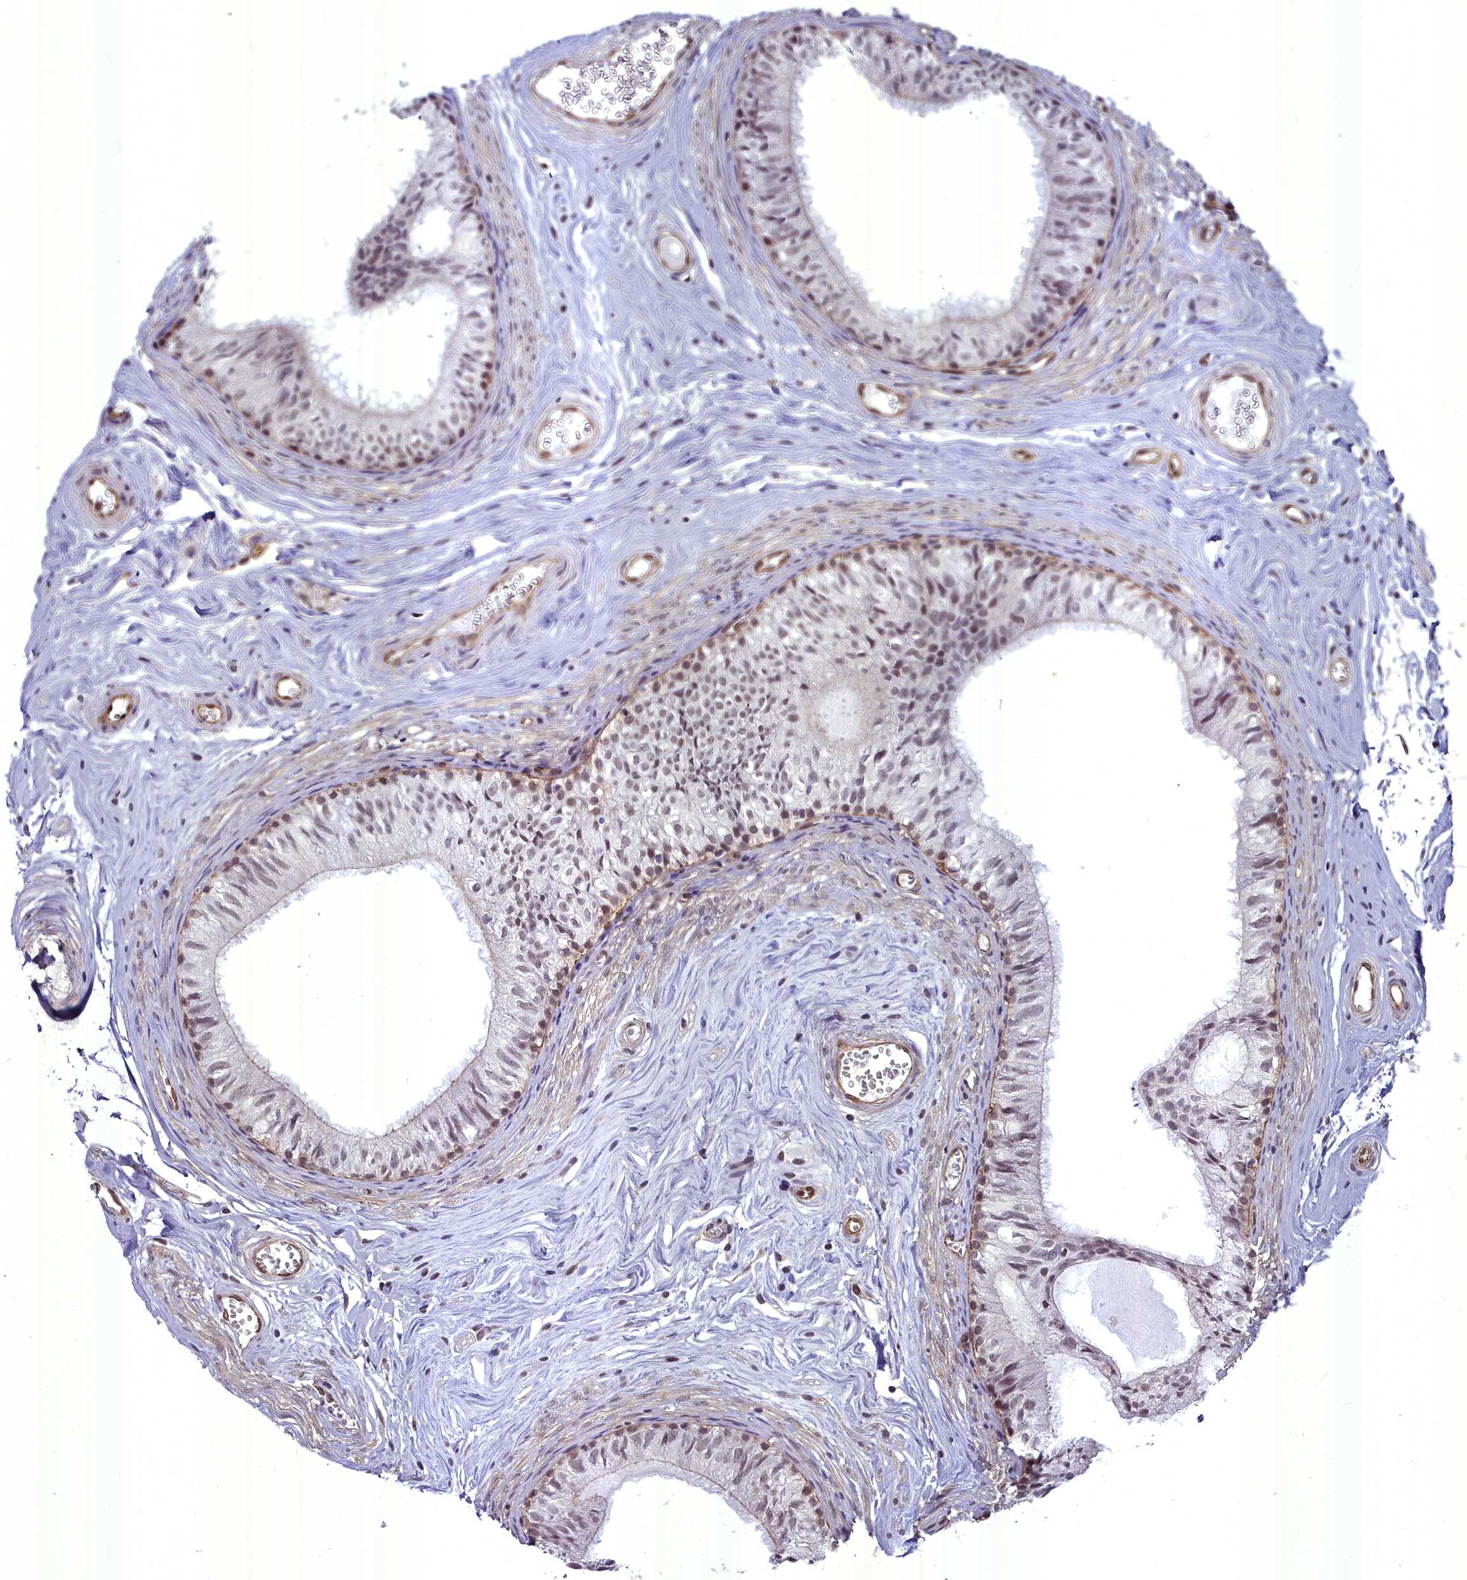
{"staining": {"intensity": "moderate", "quantity": "25%-75%", "location": "nuclear"}, "tissue": "epididymis", "cell_type": "Glandular cells", "image_type": "normal", "snomed": [{"axis": "morphology", "description": "Normal tissue, NOS"}, {"axis": "topography", "description": "Epididymis"}], "caption": "A micrograph showing moderate nuclear positivity in about 25%-75% of glandular cells in normal epididymis, as visualized by brown immunohistochemical staining.", "gene": "YJU2", "patient": {"sex": "male", "age": 36}}